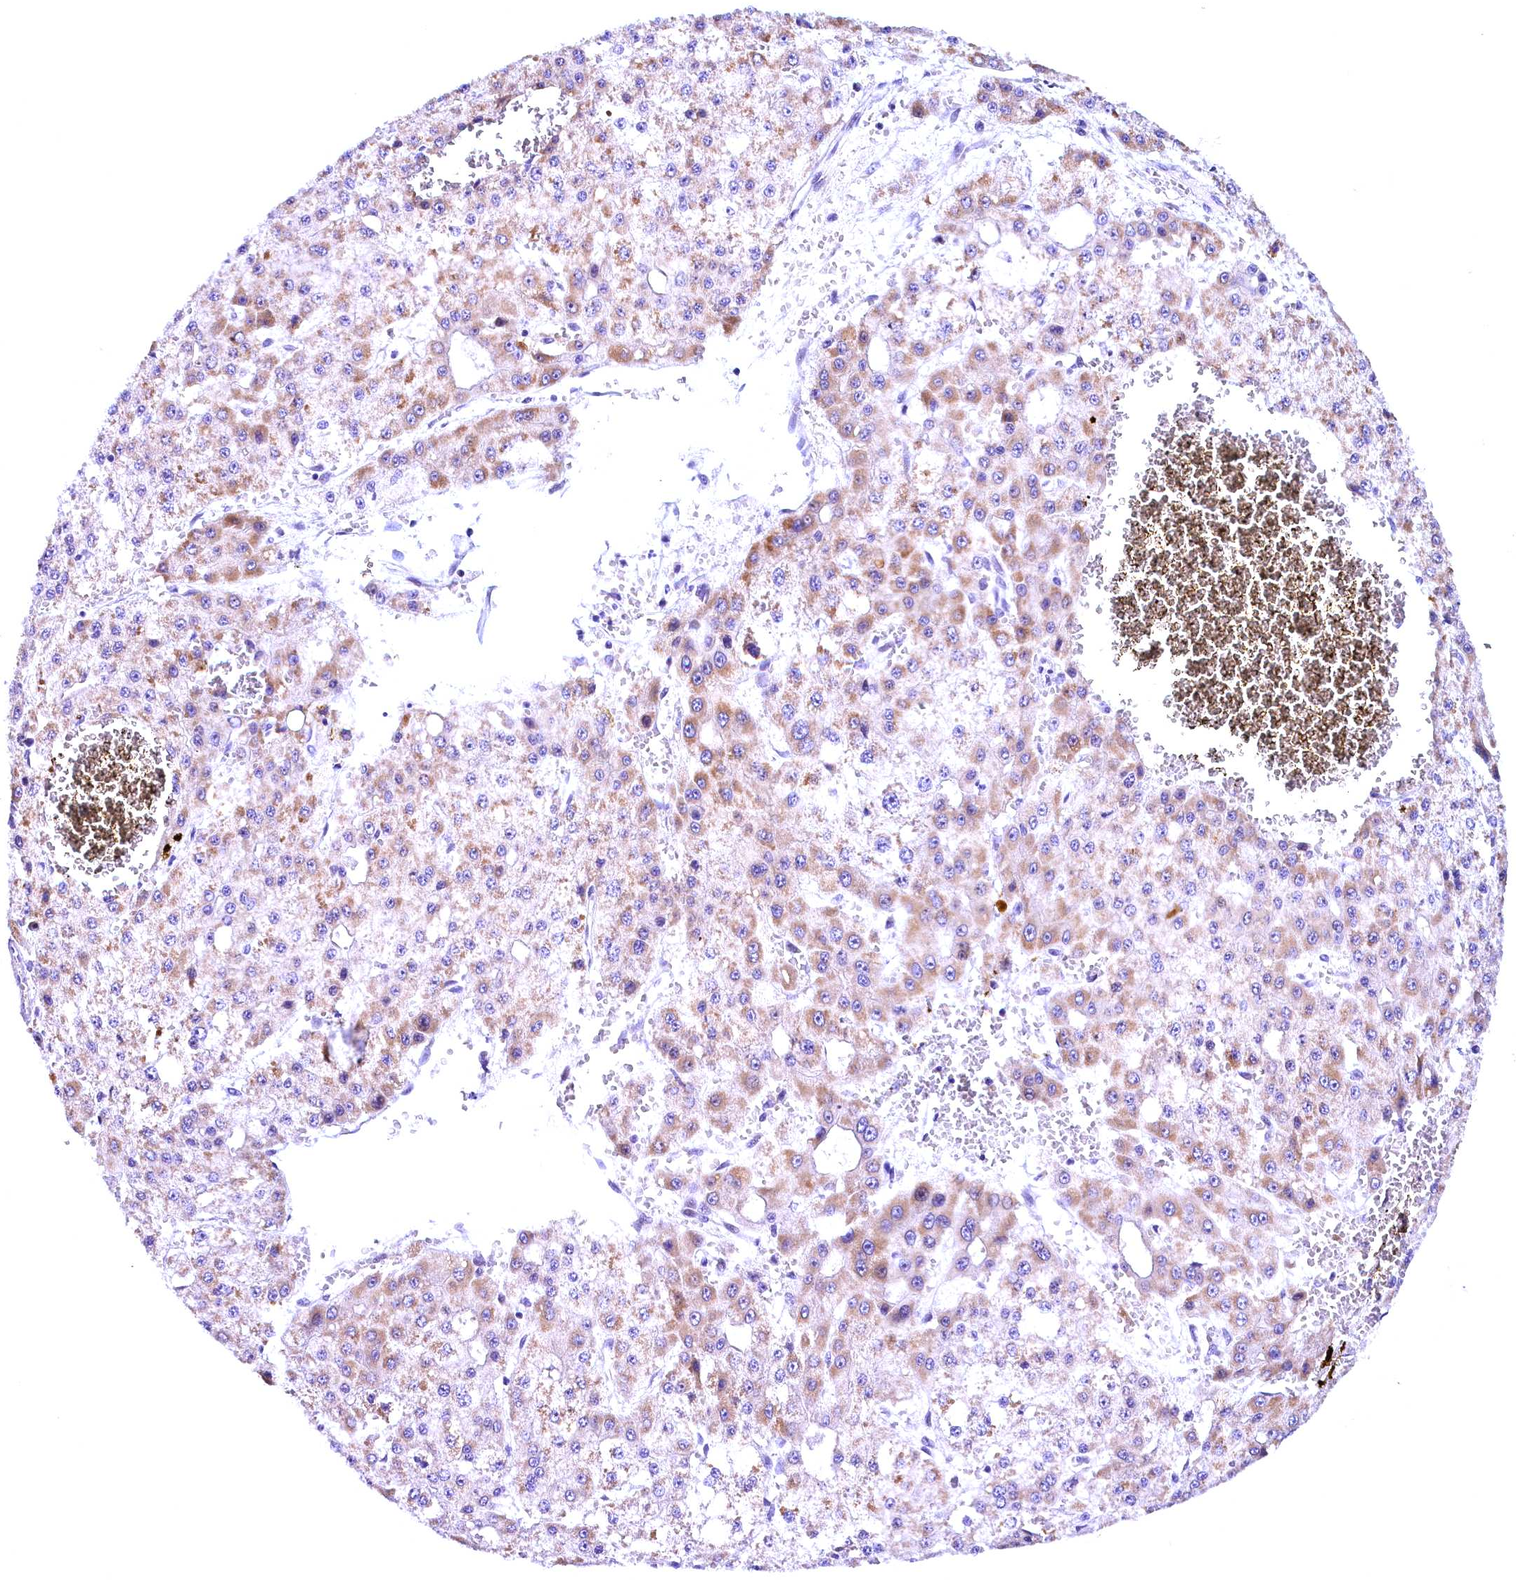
{"staining": {"intensity": "weak", "quantity": "<25%", "location": "cytoplasmic/membranous"}, "tissue": "liver cancer", "cell_type": "Tumor cells", "image_type": "cancer", "snomed": [{"axis": "morphology", "description": "Carcinoma, Hepatocellular, NOS"}, {"axis": "topography", "description": "Liver"}], "caption": "DAB immunohistochemical staining of human hepatocellular carcinoma (liver) exhibits no significant staining in tumor cells.", "gene": "CCDC106", "patient": {"sex": "male", "age": 47}}